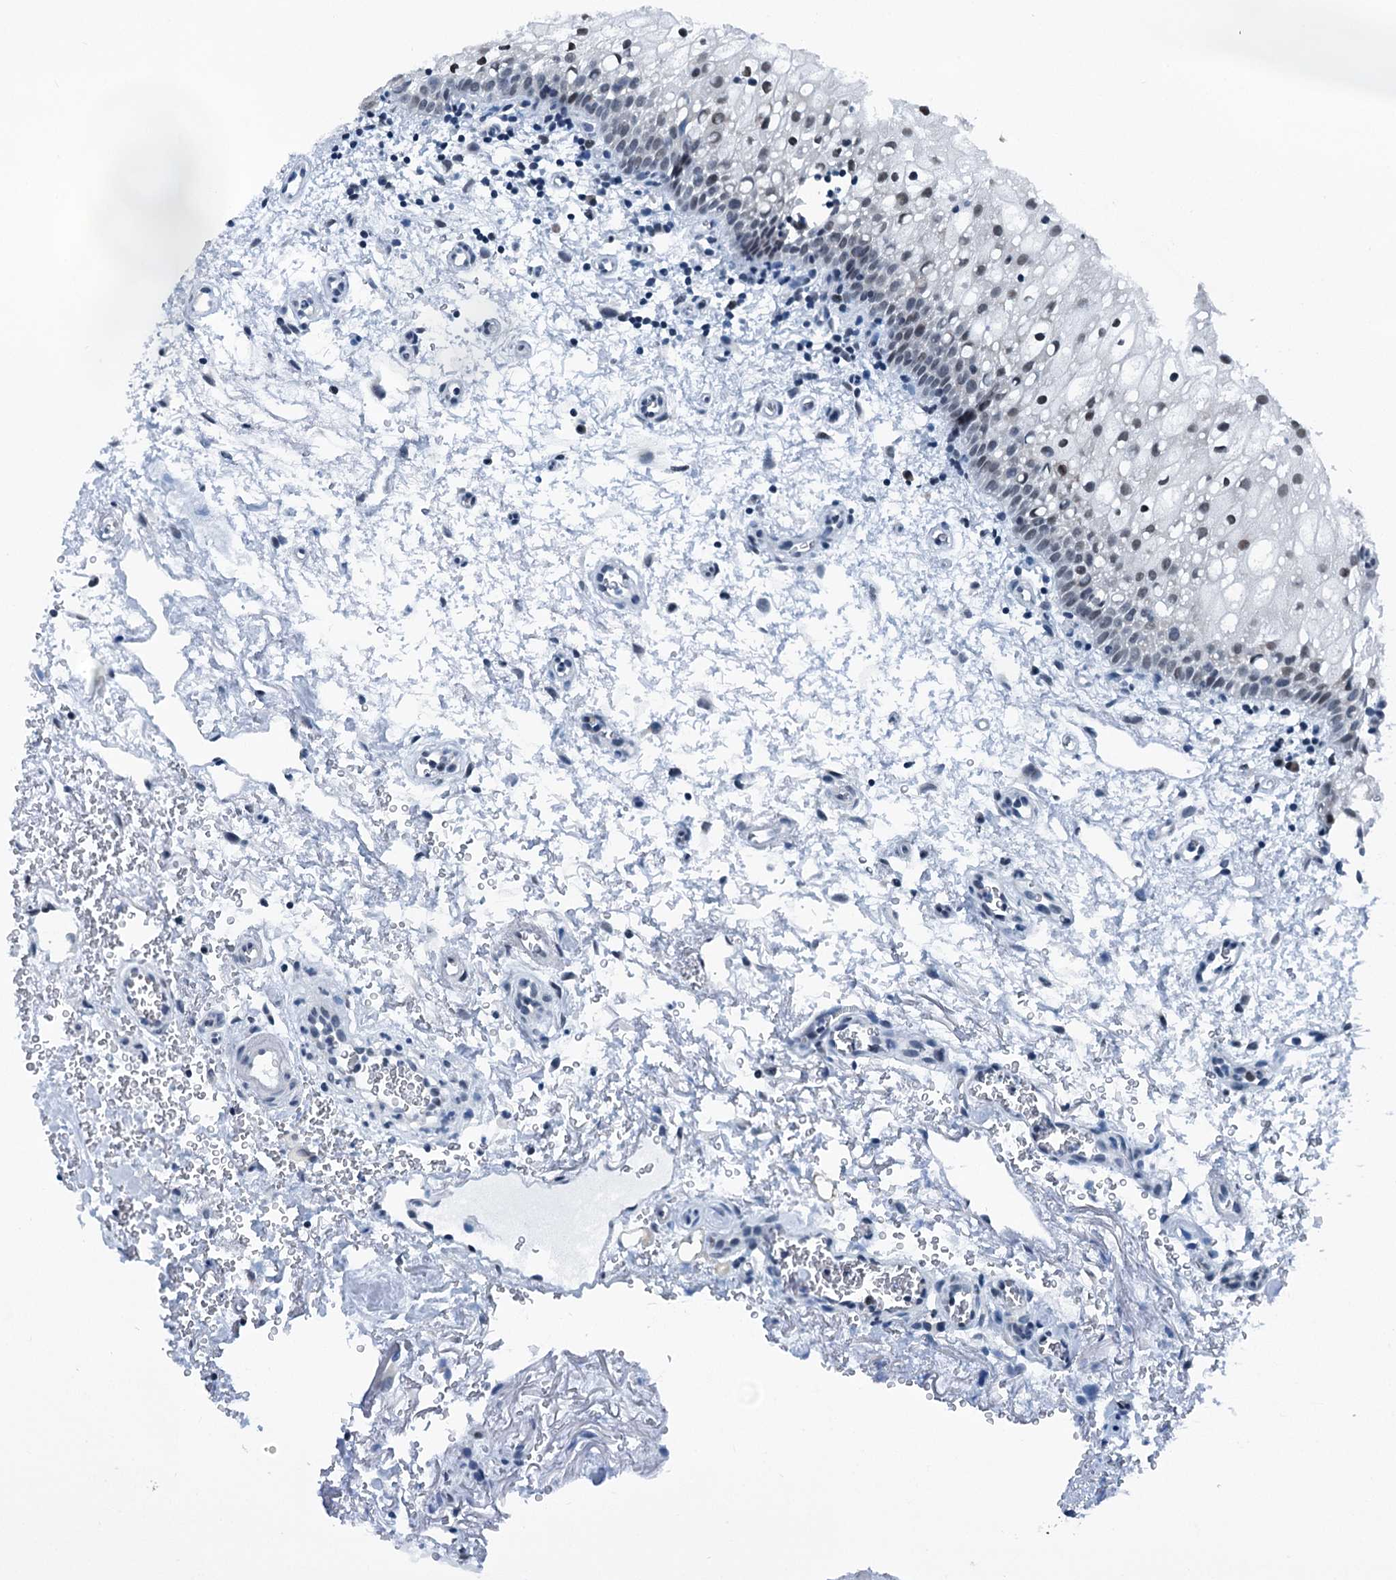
{"staining": {"intensity": "moderate", "quantity": "<25%", "location": "nuclear"}, "tissue": "oral mucosa", "cell_type": "Squamous epithelial cells", "image_type": "normal", "snomed": [{"axis": "morphology", "description": "Normal tissue, NOS"}, {"axis": "morphology", "description": "Squamous cell carcinoma, NOS"}, {"axis": "topography", "description": "Oral tissue"}, {"axis": "topography", "description": "Head-Neck"}], "caption": "A brown stain labels moderate nuclear positivity of a protein in squamous epithelial cells of benign human oral mucosa.", "gene": "TRPT1", "patient": {"sex": "male", "age": 68}}